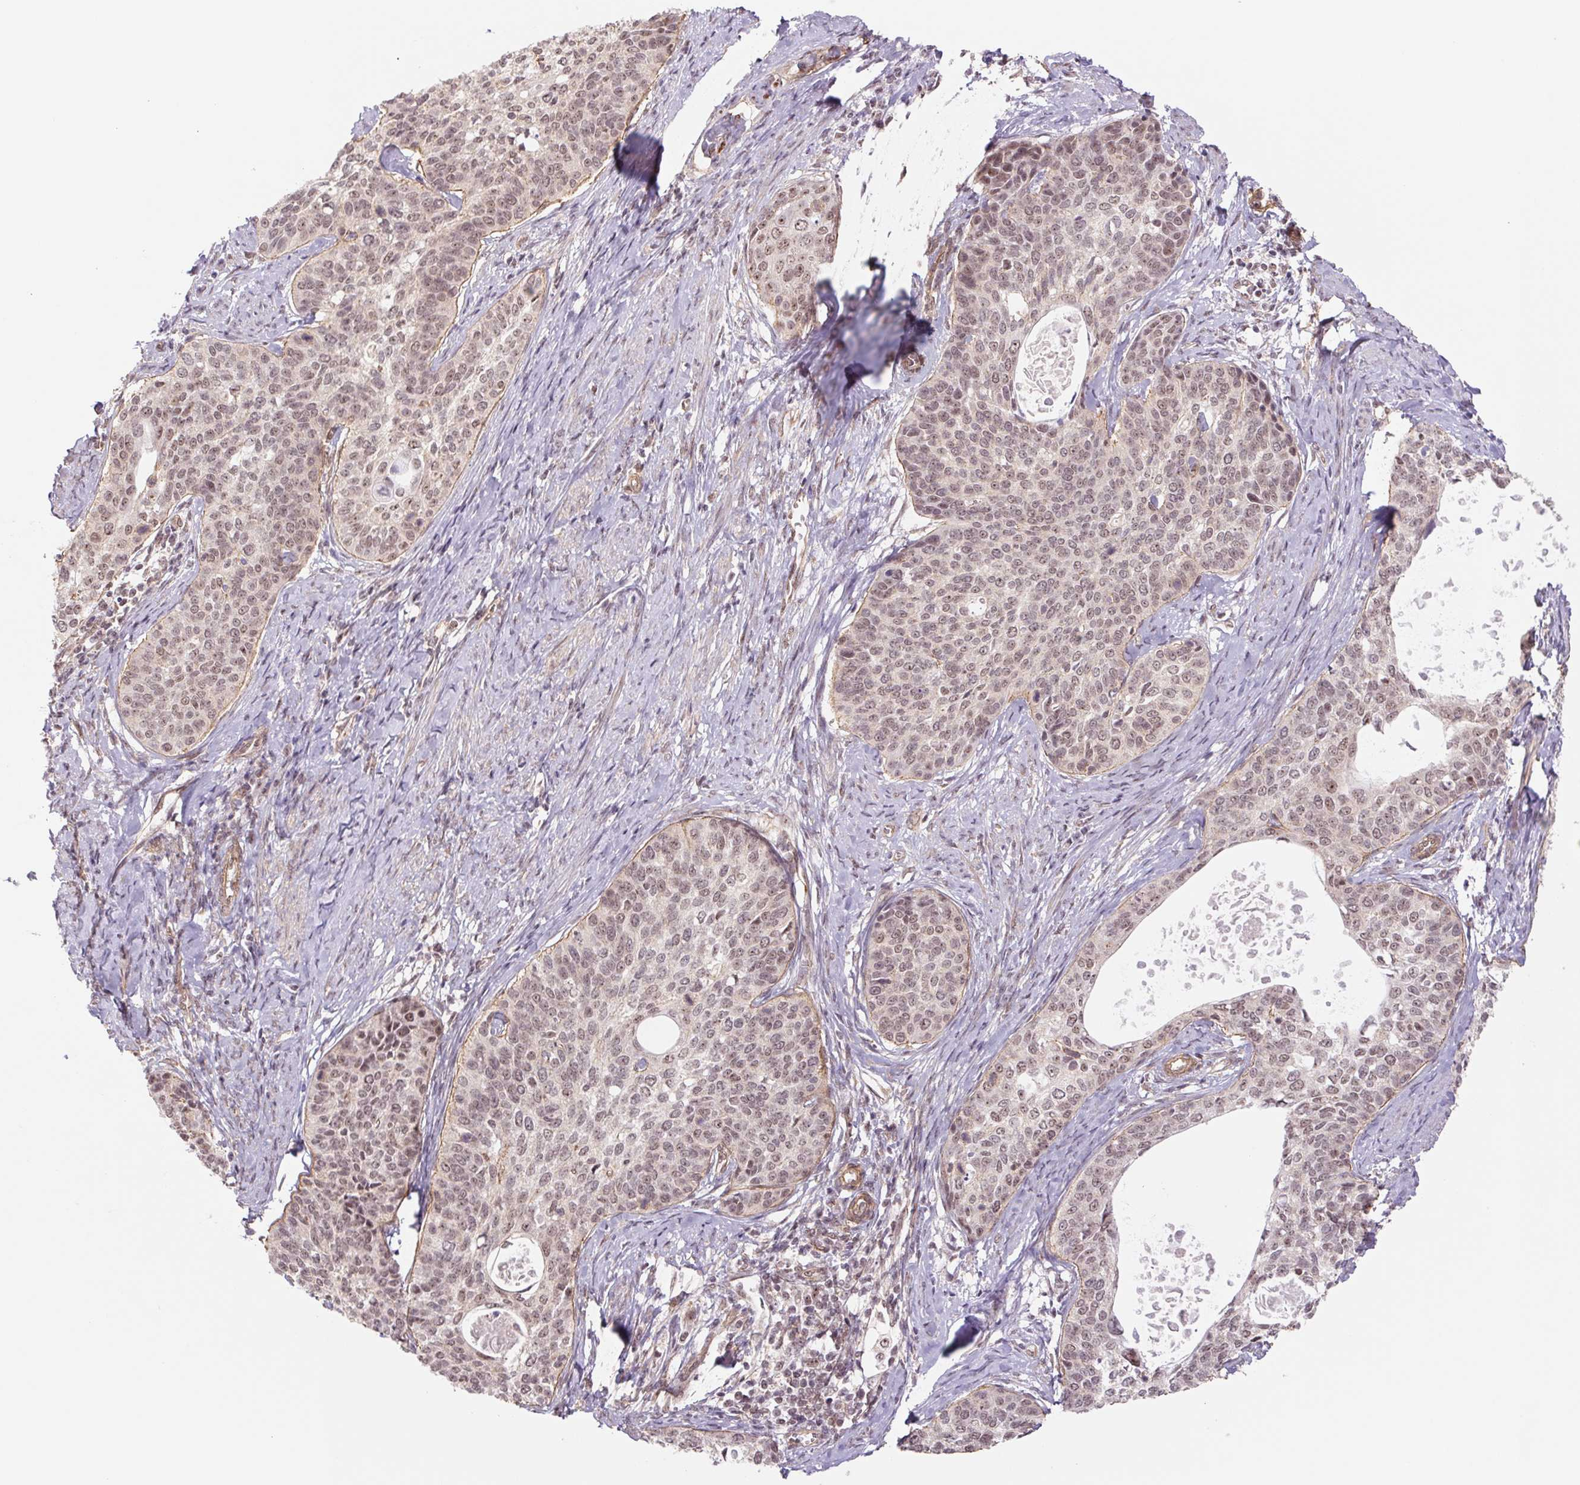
{"staining": {"intensity": "moderate", "quantity": ">75%", "location": "nuclear"}, "tissue": "cervical cancer", "cell_type": "Tumor cells", "image_type": "cancer", "snomed": [{"axis": "morphology", "description": "Squamous cell carcinoma, NOS"}, {"axis": "topography", "description": "Cervix"}], "caption": "The micrograph shows a brown stain indicating the presence of a protein in the nuclear of tumor cells in cervical squamous cell carcinoma.", "gene": "CWC25", "patient": {"sex": "female", "age": 69}}